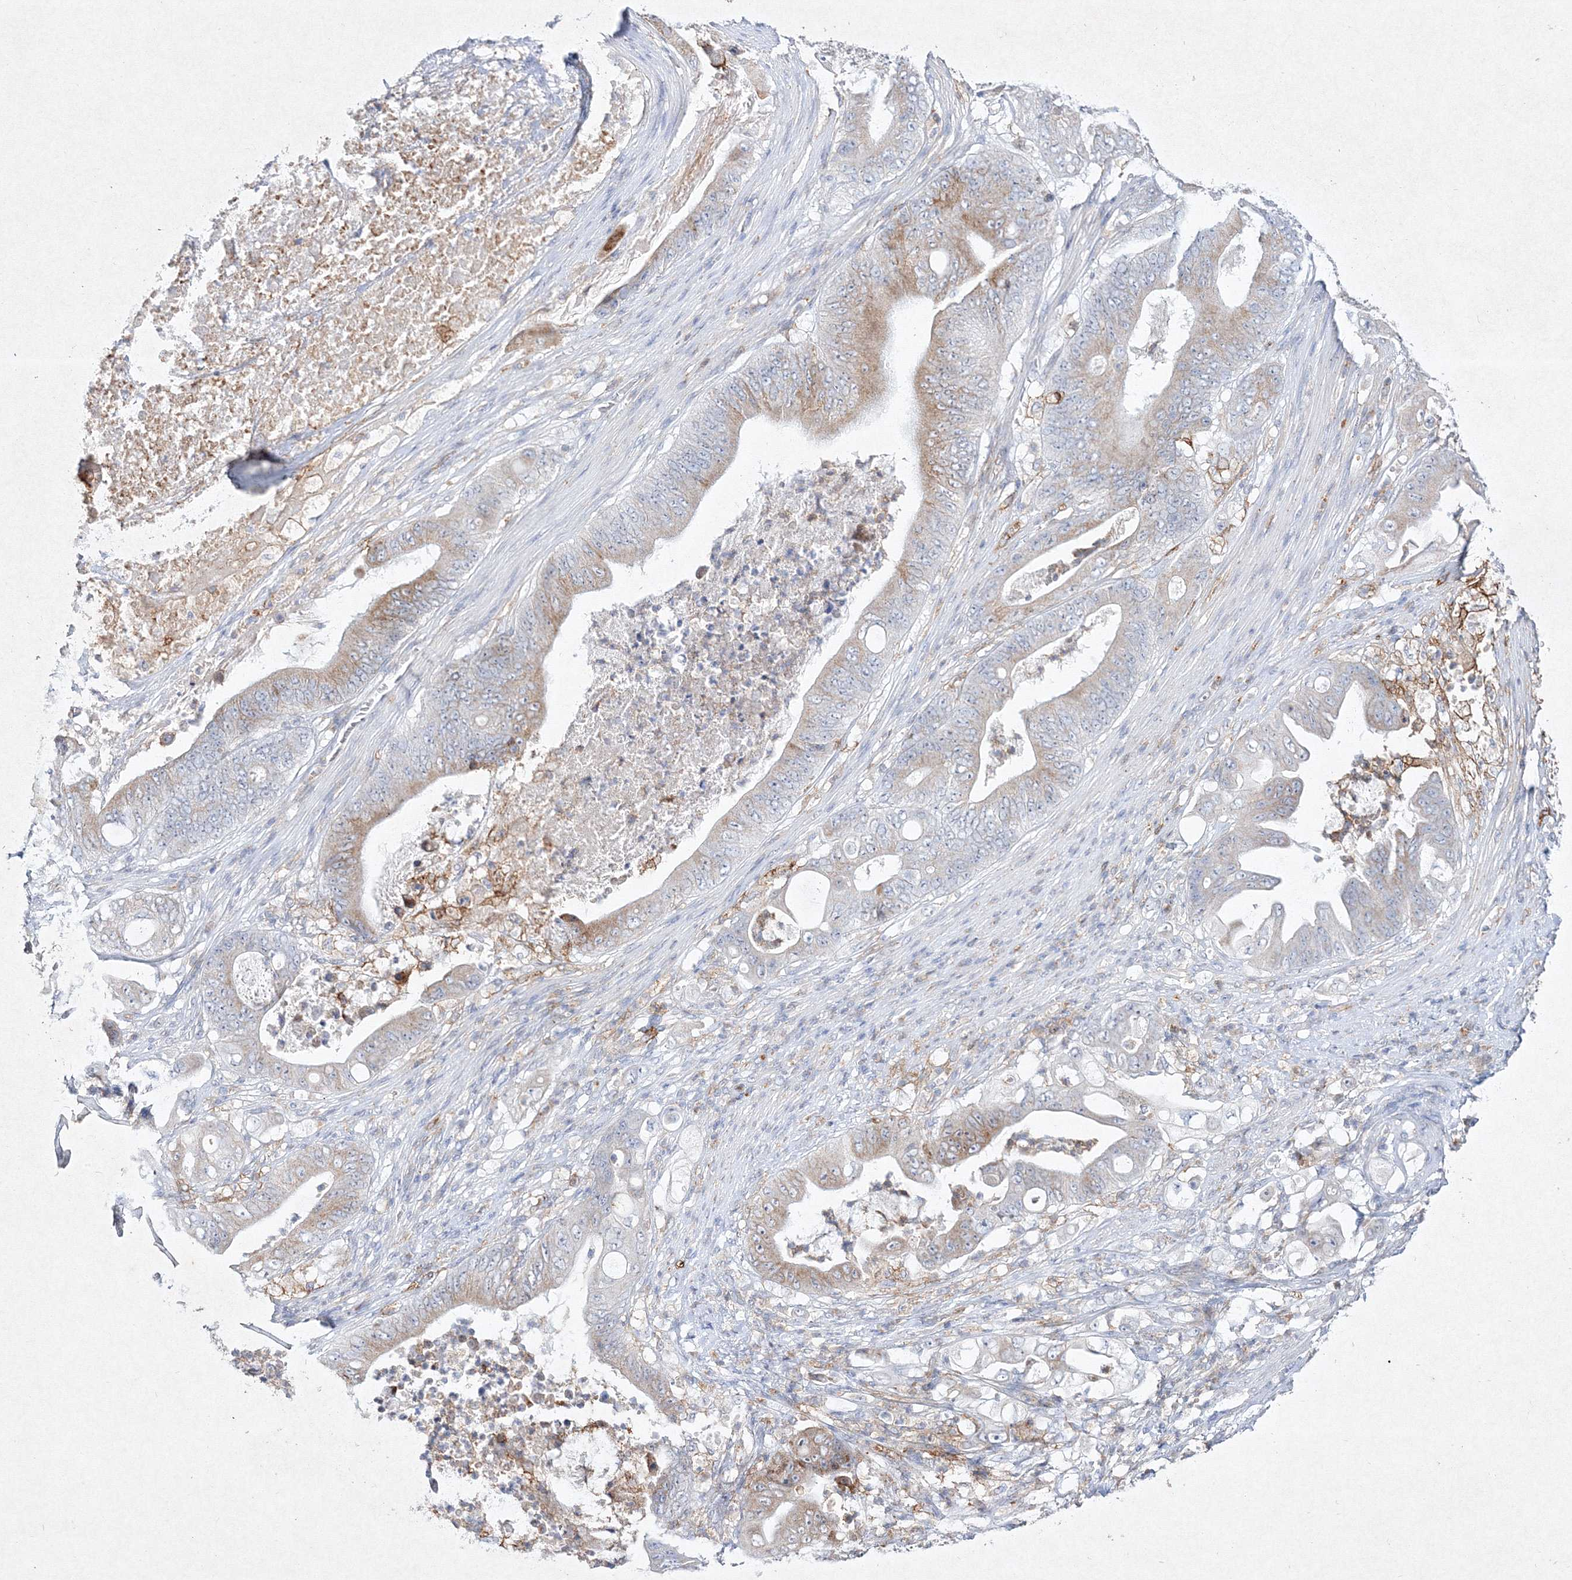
{"staining": {"intensity": "weak", "quantity": "25%-75%", "location": "cytoplasmic/membranous"}, "tissue": "stomach cancer", "cell_type": "Tumor cells", "image_type": "cancer", "snomed": [{"axis": "morphology", "description": "Adenocarcinoma, NOS"}, {"axis": "topography", "description": "Stomach"}], "caption": "Immunohistochemical staining of stomach cancer (adenocarcinoma) shows low levels of weak cytoplasmic/membranous protein positivity in about 25%-75% of tumor cells.", "gene": "HCST", "patient": {"sex": "female", "age": 73}}